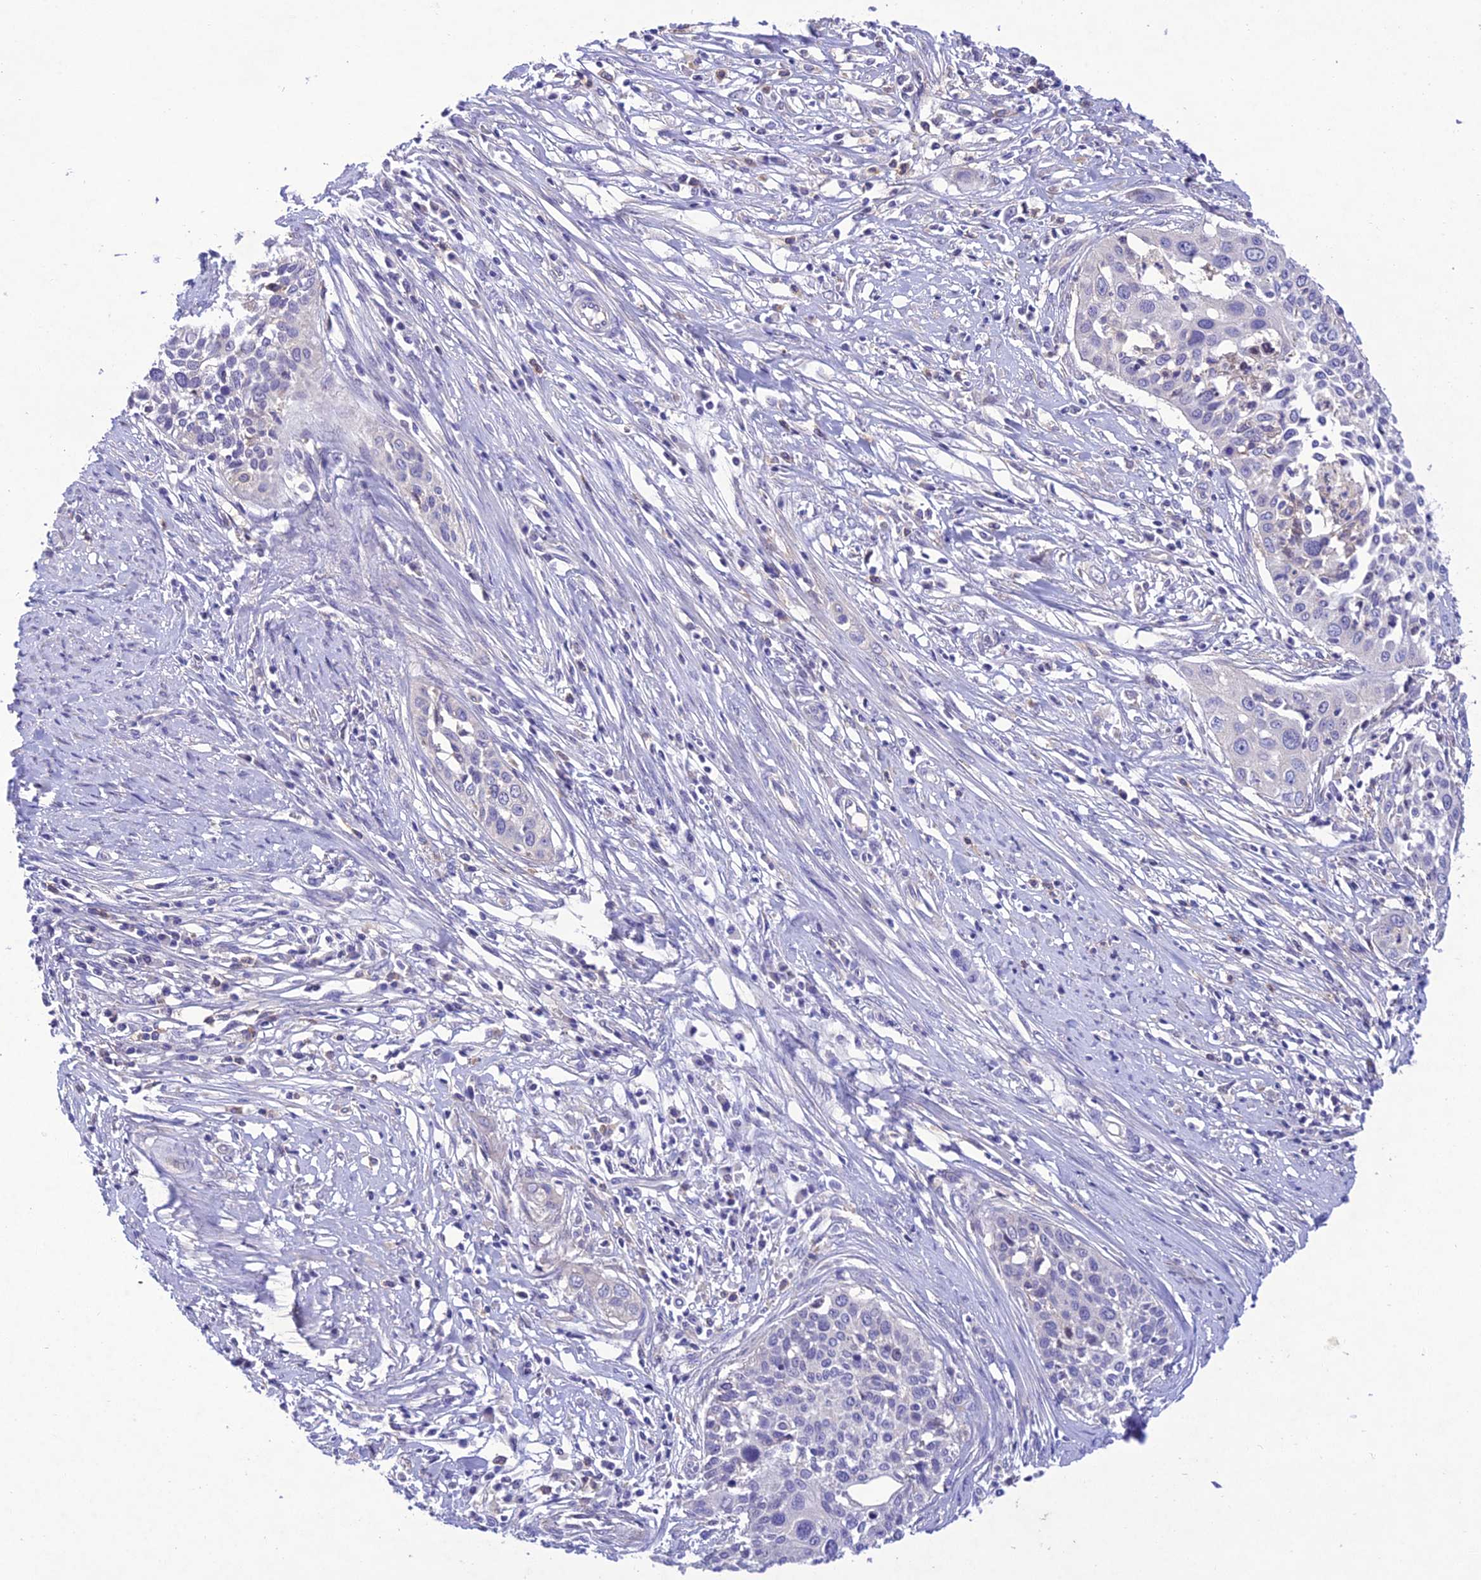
{"staining": {"intensity": "negative", "quantity": "none", "location": "none"}, "tissue": "cervical cancer", "cell_type": "Tumor cells", "image_type": "cancer", "snomed": [{"axis": "morphology", "description": "Squamous cell carcinoma, NOS"}, {"axis": "topography", "description": "Cervix"}], "caption": "Tumor cells show no significant positivity in cervical cancer (squamous cell carcinoma). (DAB IHC, high magnification).", "gene": "SNX24", "patient": {"sex": "female", "age": 34}}